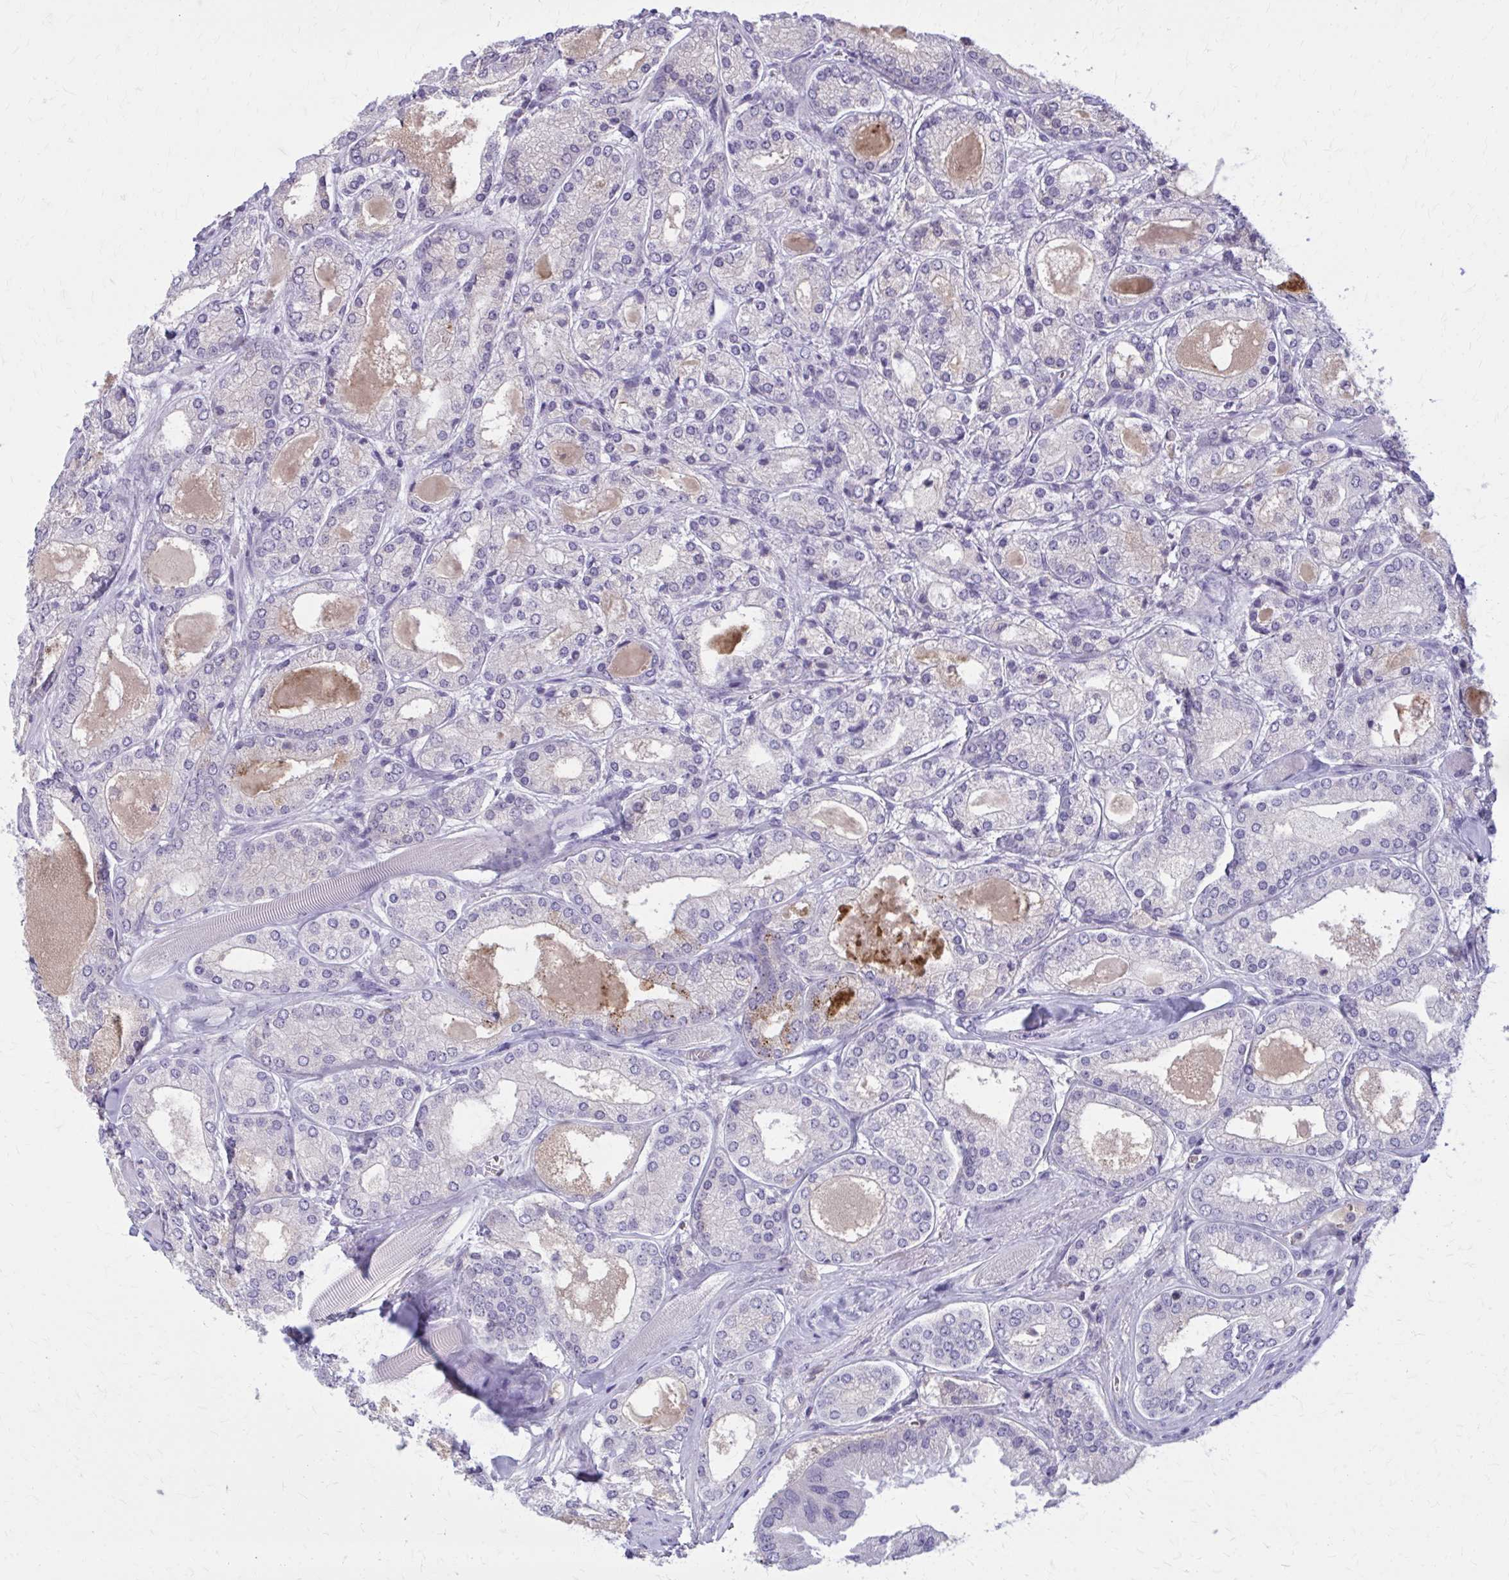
{"staining": {"intensity": "negative", "quantity": "none", "location": "none"}, "tissue": "prostate cancer", "cell_type": "Tumor cells", "image_type": "cancer", "snomed": [{"axis": "morphology", "description": "Adenocarcinoma, High grade"}, {"axis": "topography", "description": "Prostate"}], "caption": "IHC image of prostate adenocarcinoma (high-grade) stained for a protein (brown), which displays no positivity in tumor cells.", "gene": "OR4A47", "patient": {"sex": "male", "age": 67}}